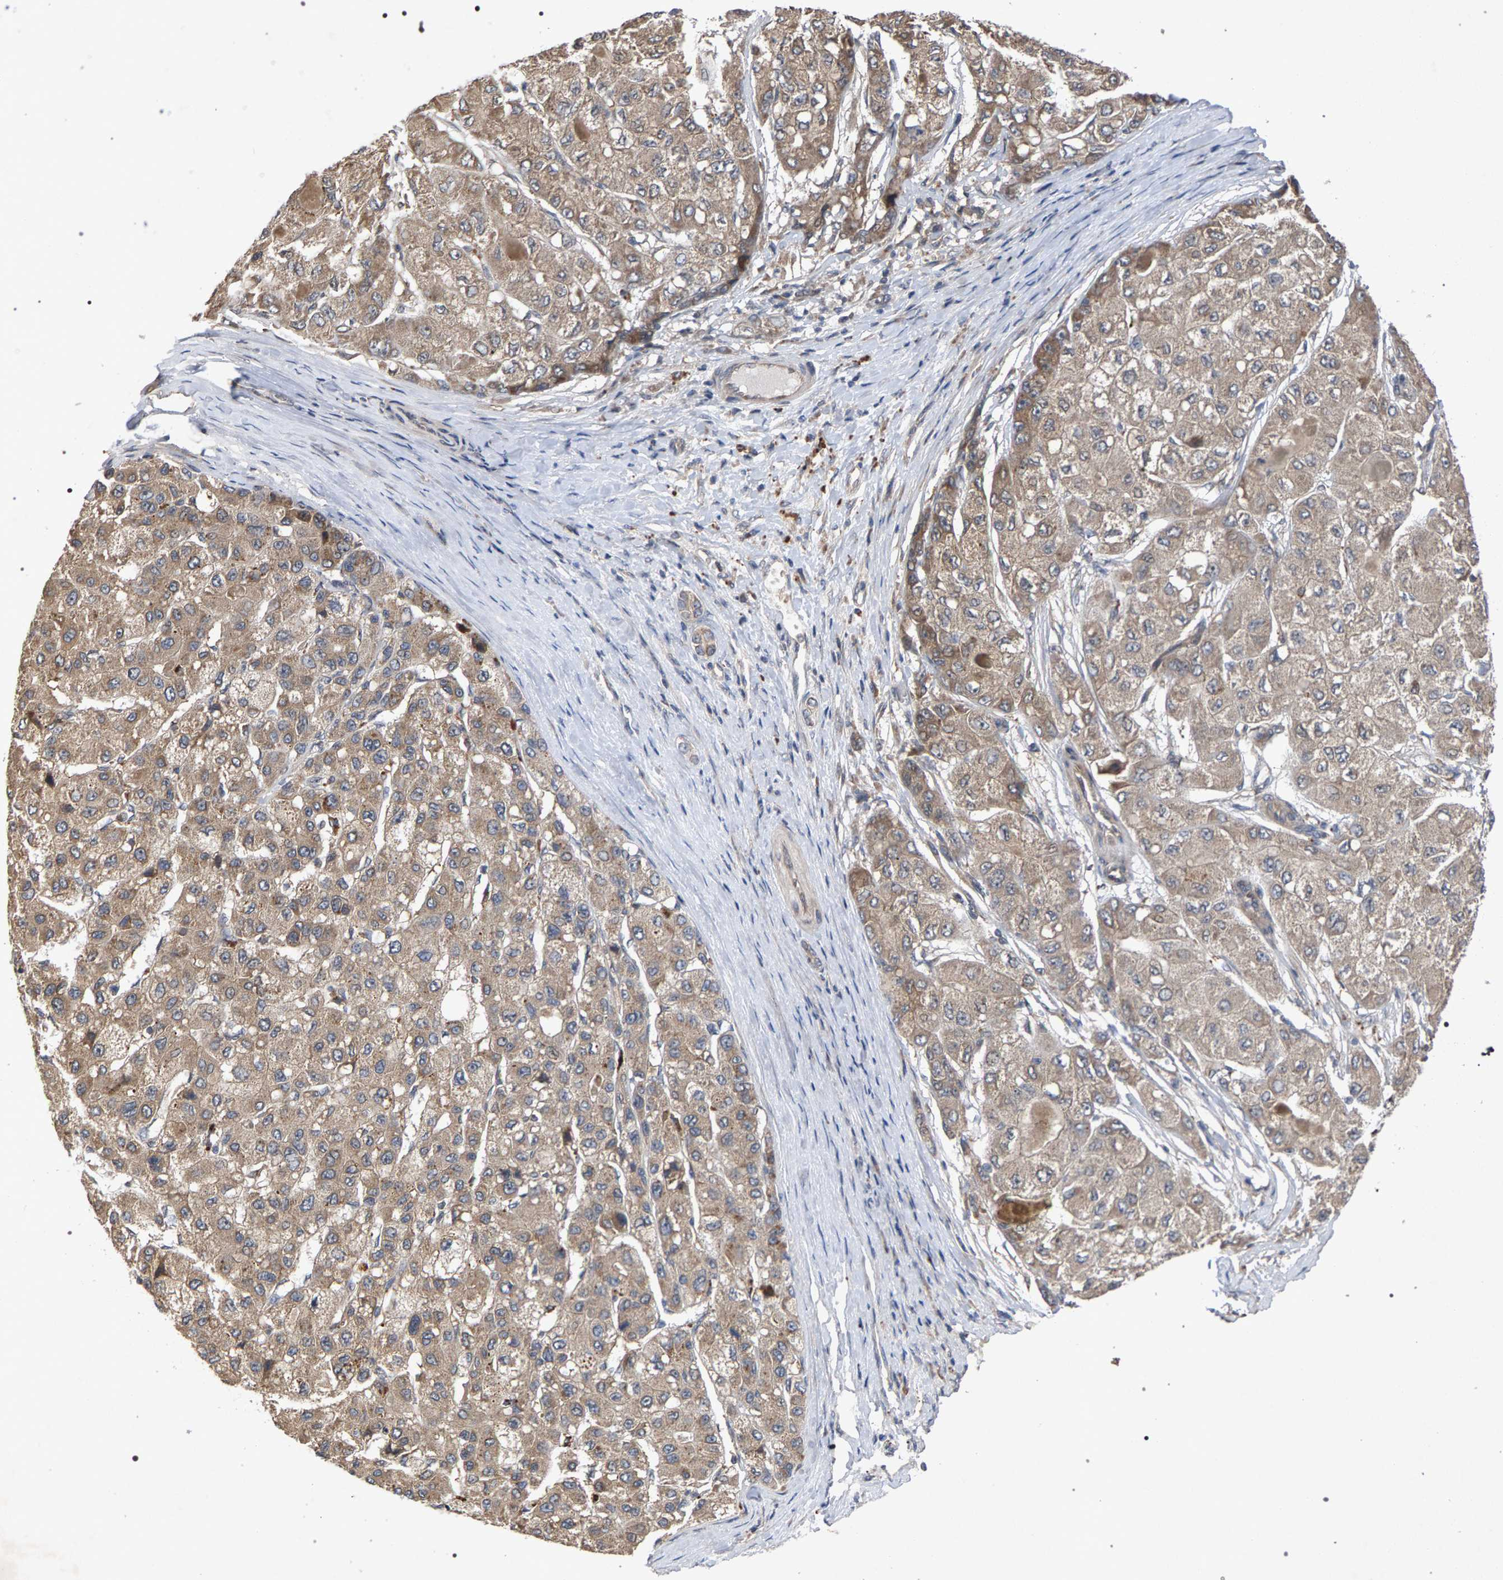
{"staining": {"intensity": "weak", "quantity": ">75%", "location": "cytoplasmic/membranous"}, "tissue": "liver cancer", "cell_type": "Tumor cells", "image_type": "cancer", "snomed": [{"axis": "morphology", "description": "Carcinoma, Hepatocellular, NOS"}, {"axis": "topography", "description": "Liver"}], "caption": "Protein expression analysis of liver hepatocellular carcinoma displays weak cytoplasmic/membranous positivity in approximately >75% of tumor cells. Using DAB (3,3'-diaminobenzidine) (brown) and hematoxylin (blue) stains, captured at high magnification using brightfield microscopy.", "gene": "SLC4A4", "patient": {"sex": "male", "age": 80}}